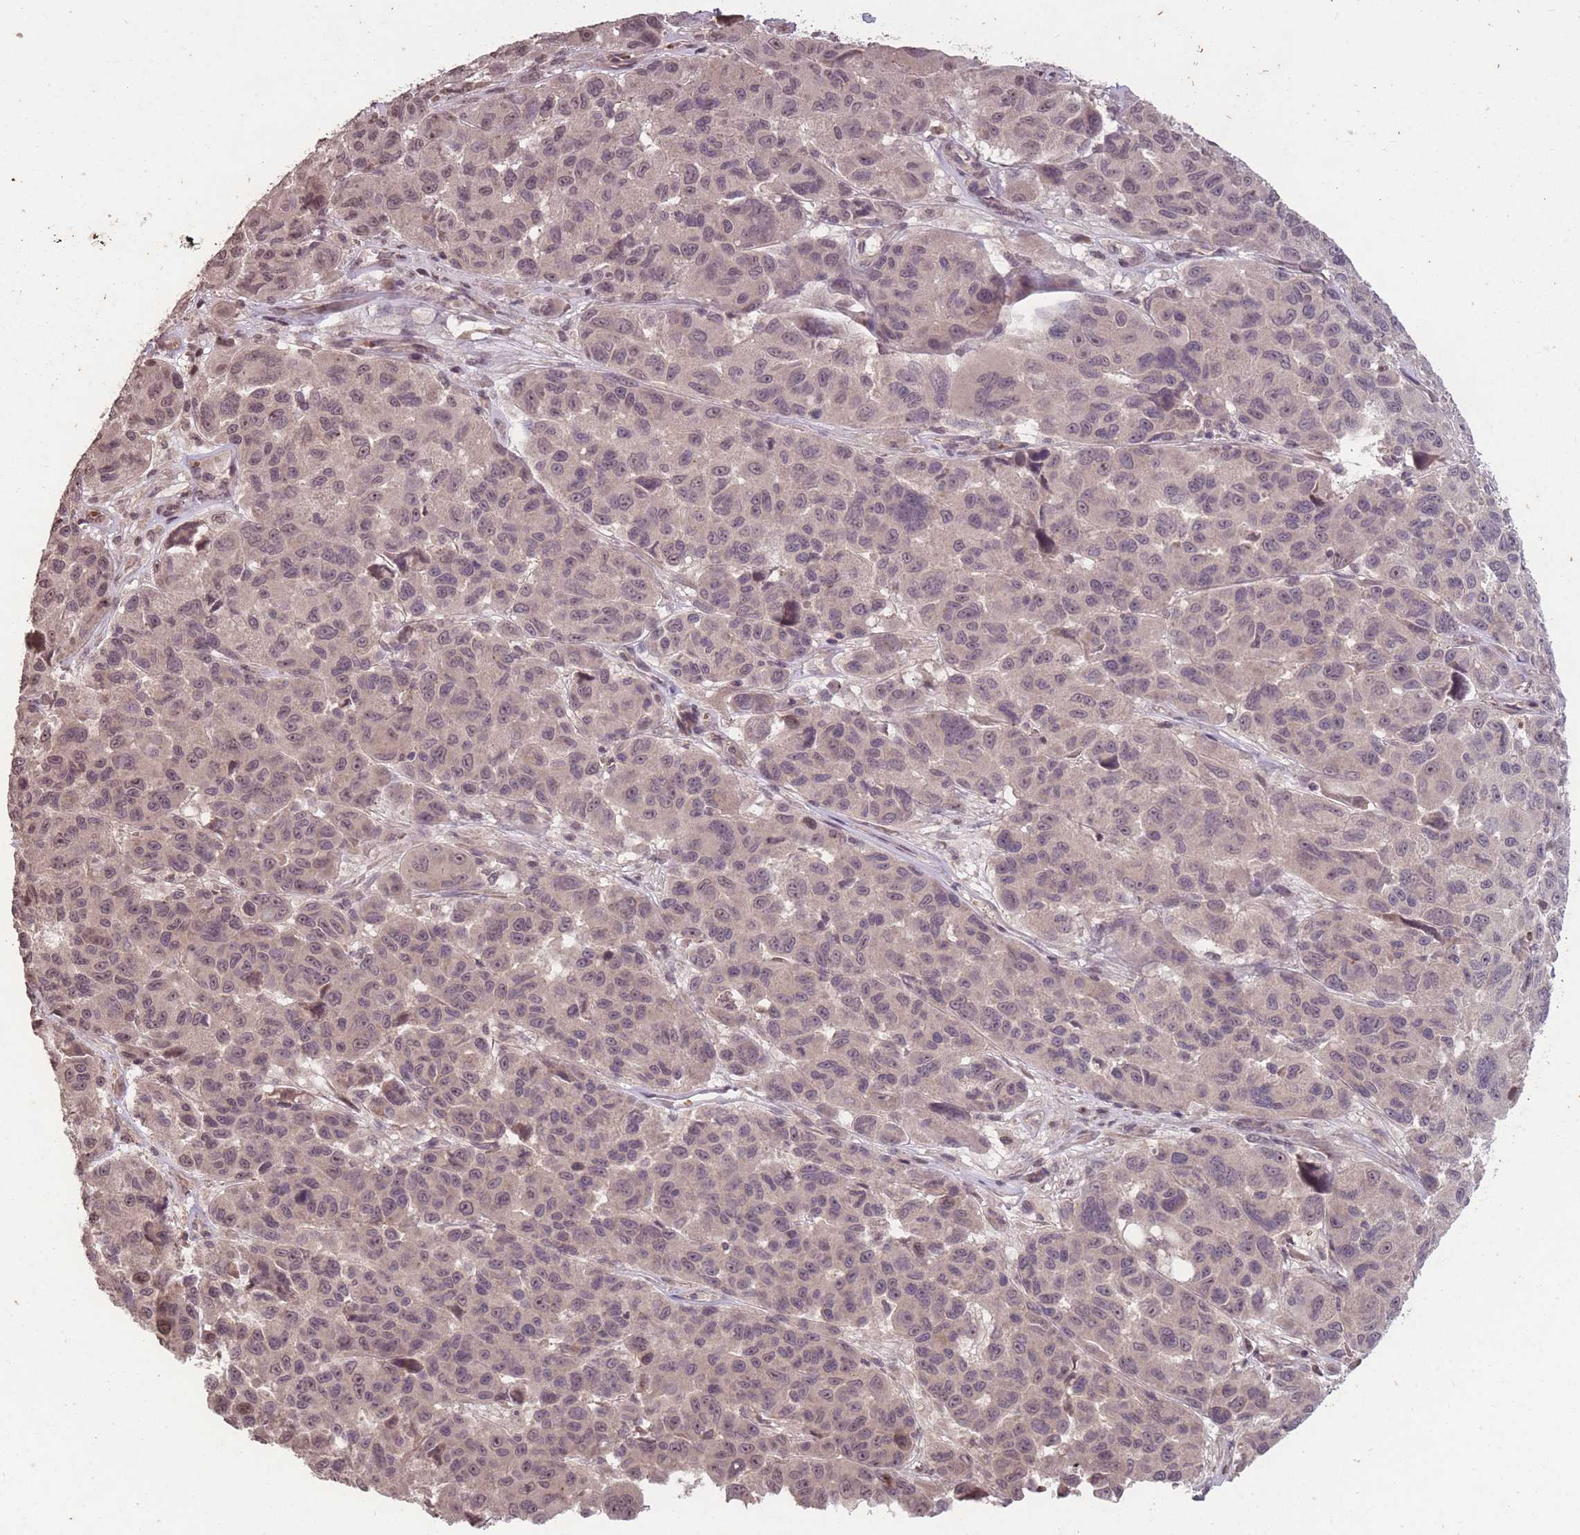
{"staining": {"intensity": "weak", "quantity": "<25%", "location": "nuclear"}, "tissue": "melanoma", "cell_type": "Tumor cells", "image_type": "cancer", "snomed": [{"axis": "morphology", "description": "Malignant melanoma, NOS"}, {"axis": "topography", "description": "Skin"}], "caption": "Immunohistochemistry of malignant melanoma shows no positivity in tumor cells.", "gene": "GGT5", "patient": {"sex": "female", "age": 66}}